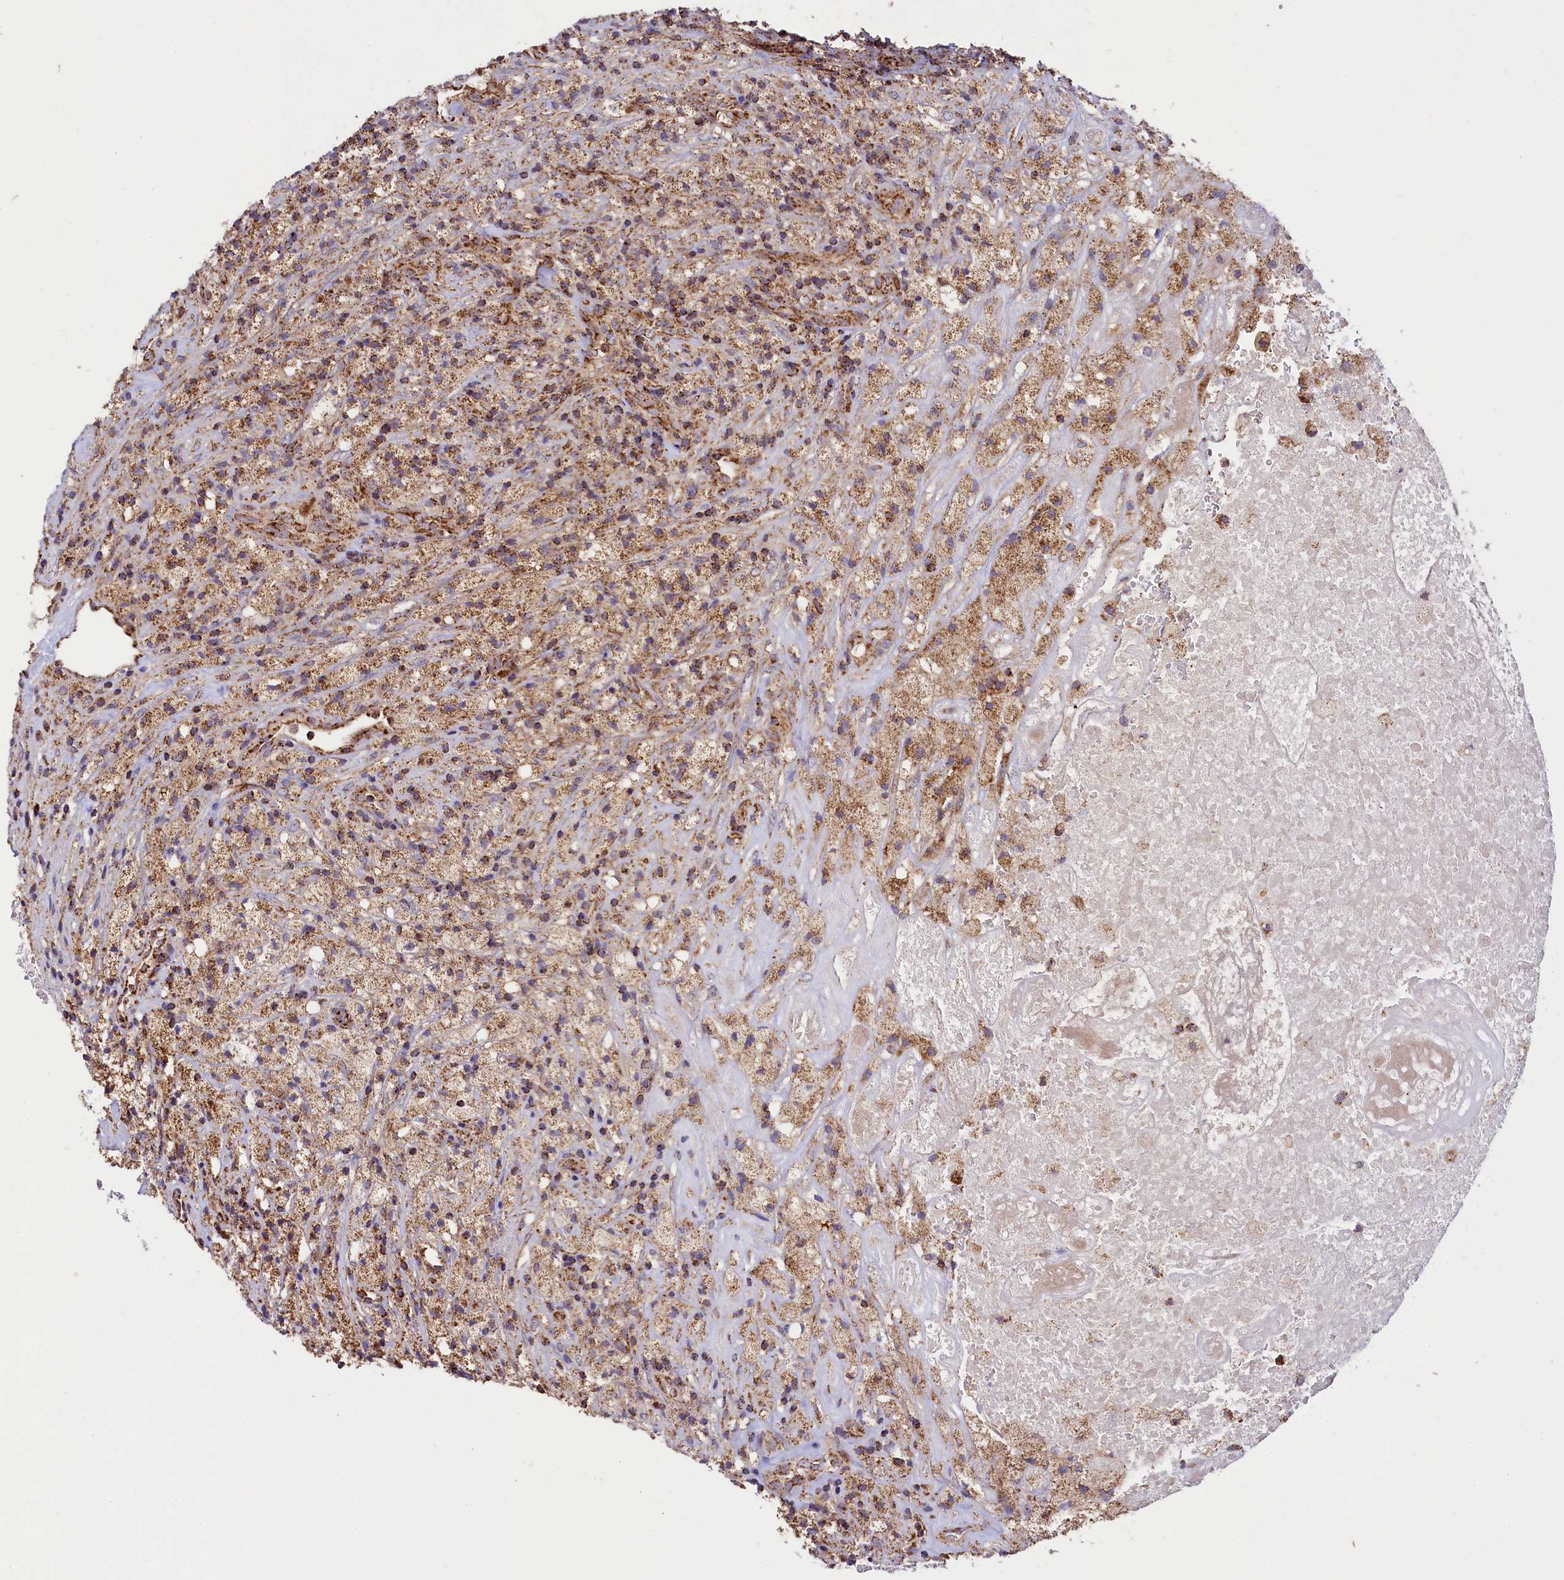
{"staining": {"intensity": "moderate", "quantity": ">75%", "location": "cytoplasmic/membranous"}, "tissue": "glioma", "cell_type": "Tumor cells", "image_type": "cancer", "snomed": [{"axis": "morphology", "description": "Glioma, malignant, High grade"}, {"axis": "topography", "description": "Brain"}], "caption": "The micrograph displays staining of malignant glioma (high-grade), revealing moderate cytoplasmic/membranous protein staining (brown color) within tumor cells. The staining is performed using DAB (3,3'-diaminobenzidine) brown chromogen to label protein expression. The nuclei are counter-stained blue using hematoxylin.", "gene": "CLYBL", "patient": {"sex": "male", "age": 69}}